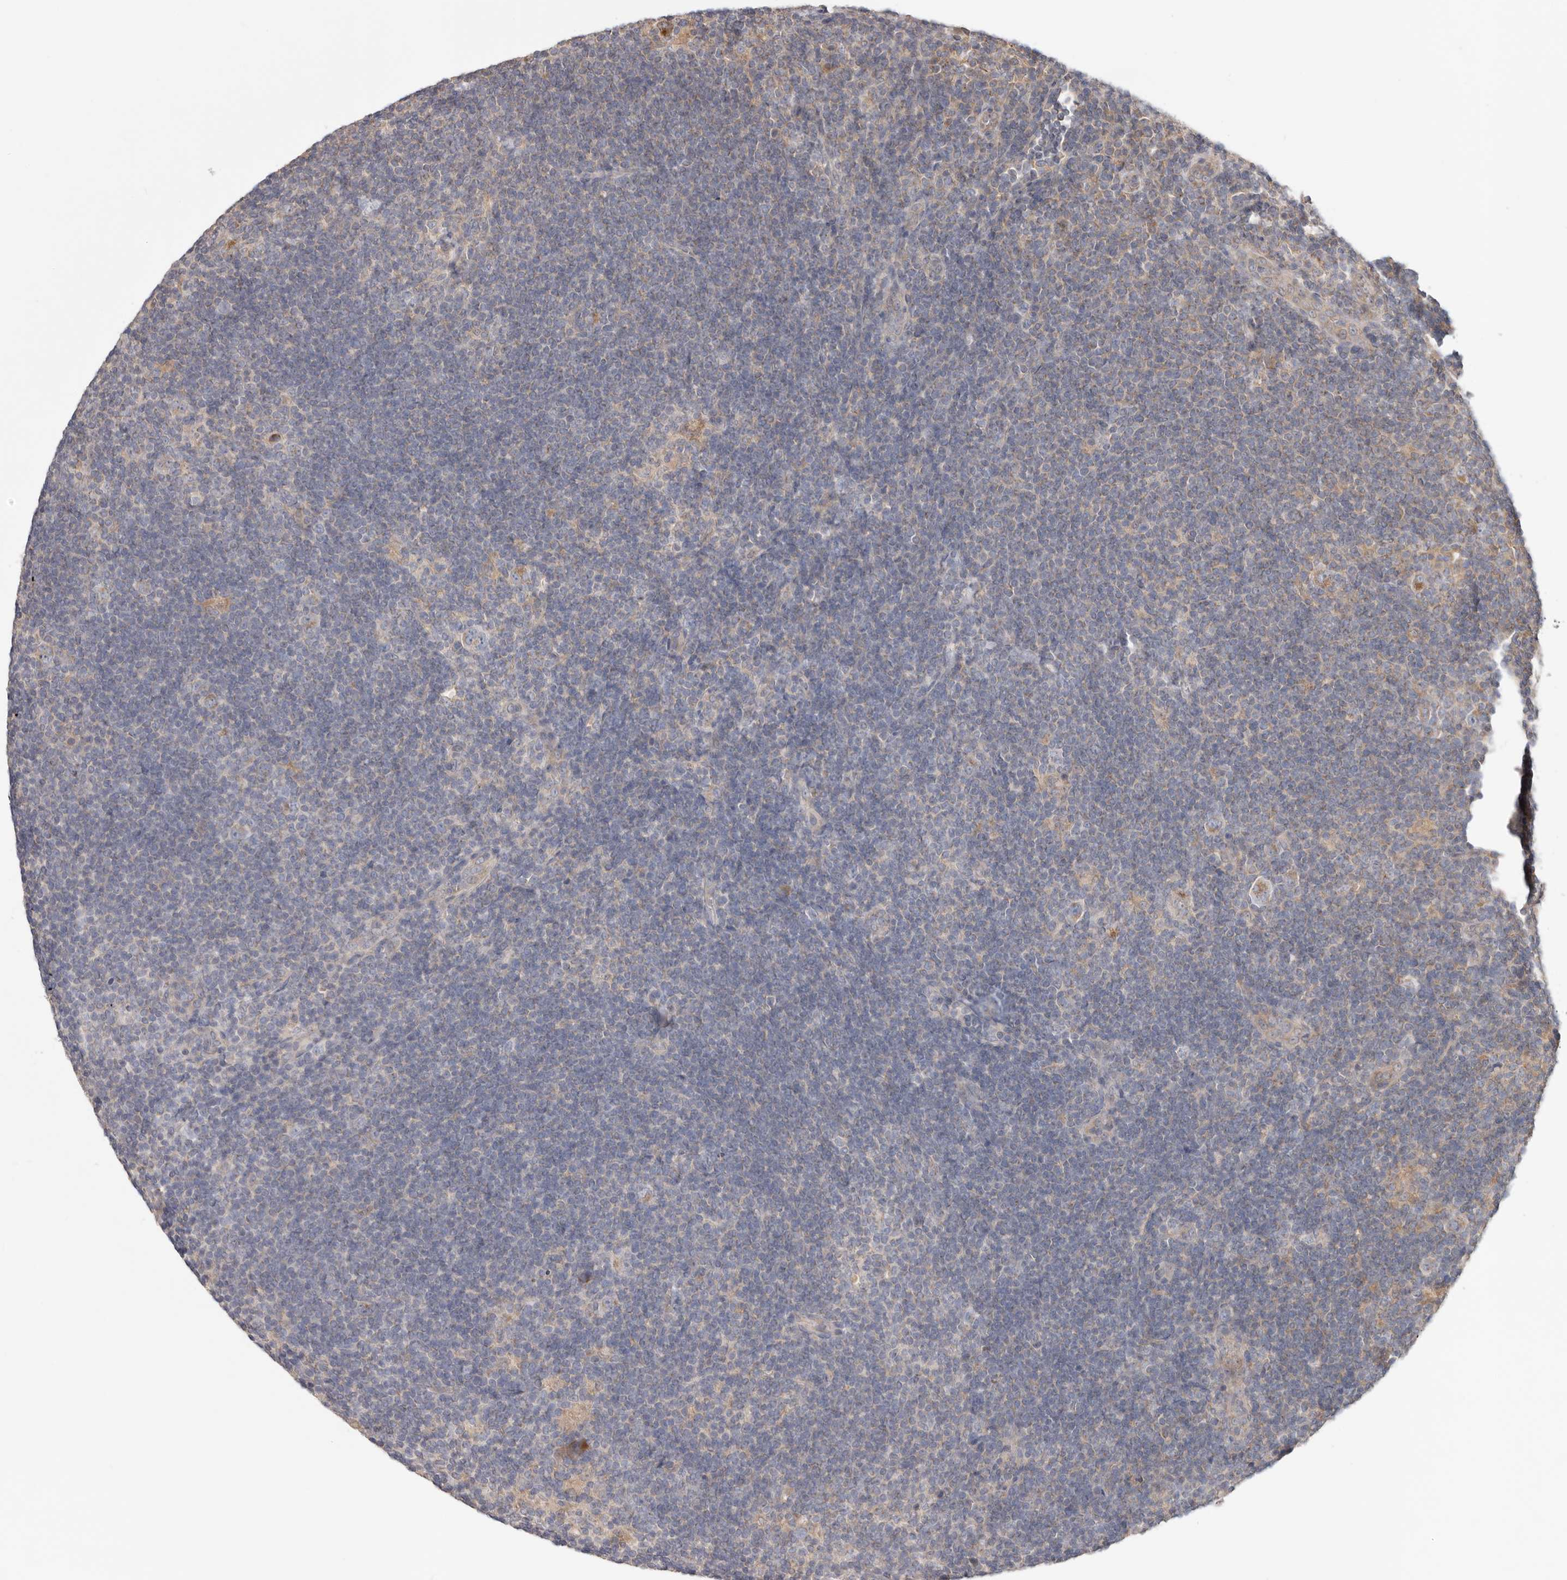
{"staining": {"intensity": "moderate", "quantity": "25%-75%", "location": "cytoplasmic/membranous"}, "tissue": "lymphoma", "cell_type": "Tumor cells", "image_type": "cancer", "snomed": [{"axis": "morphology", "description": "Hodgkin's disease, NOS"}, {"axis": "topography", "description": "Lymph node"}], "caption": "A photomicrograph showing moderate cytoplasmic/membranous positivity in about 25%-75% of tumor cells in lymphoma, as visualized by brown immunohistochemical staining.", "gene": "LRP6", "patient": {"sex": "female", "age": 57}}